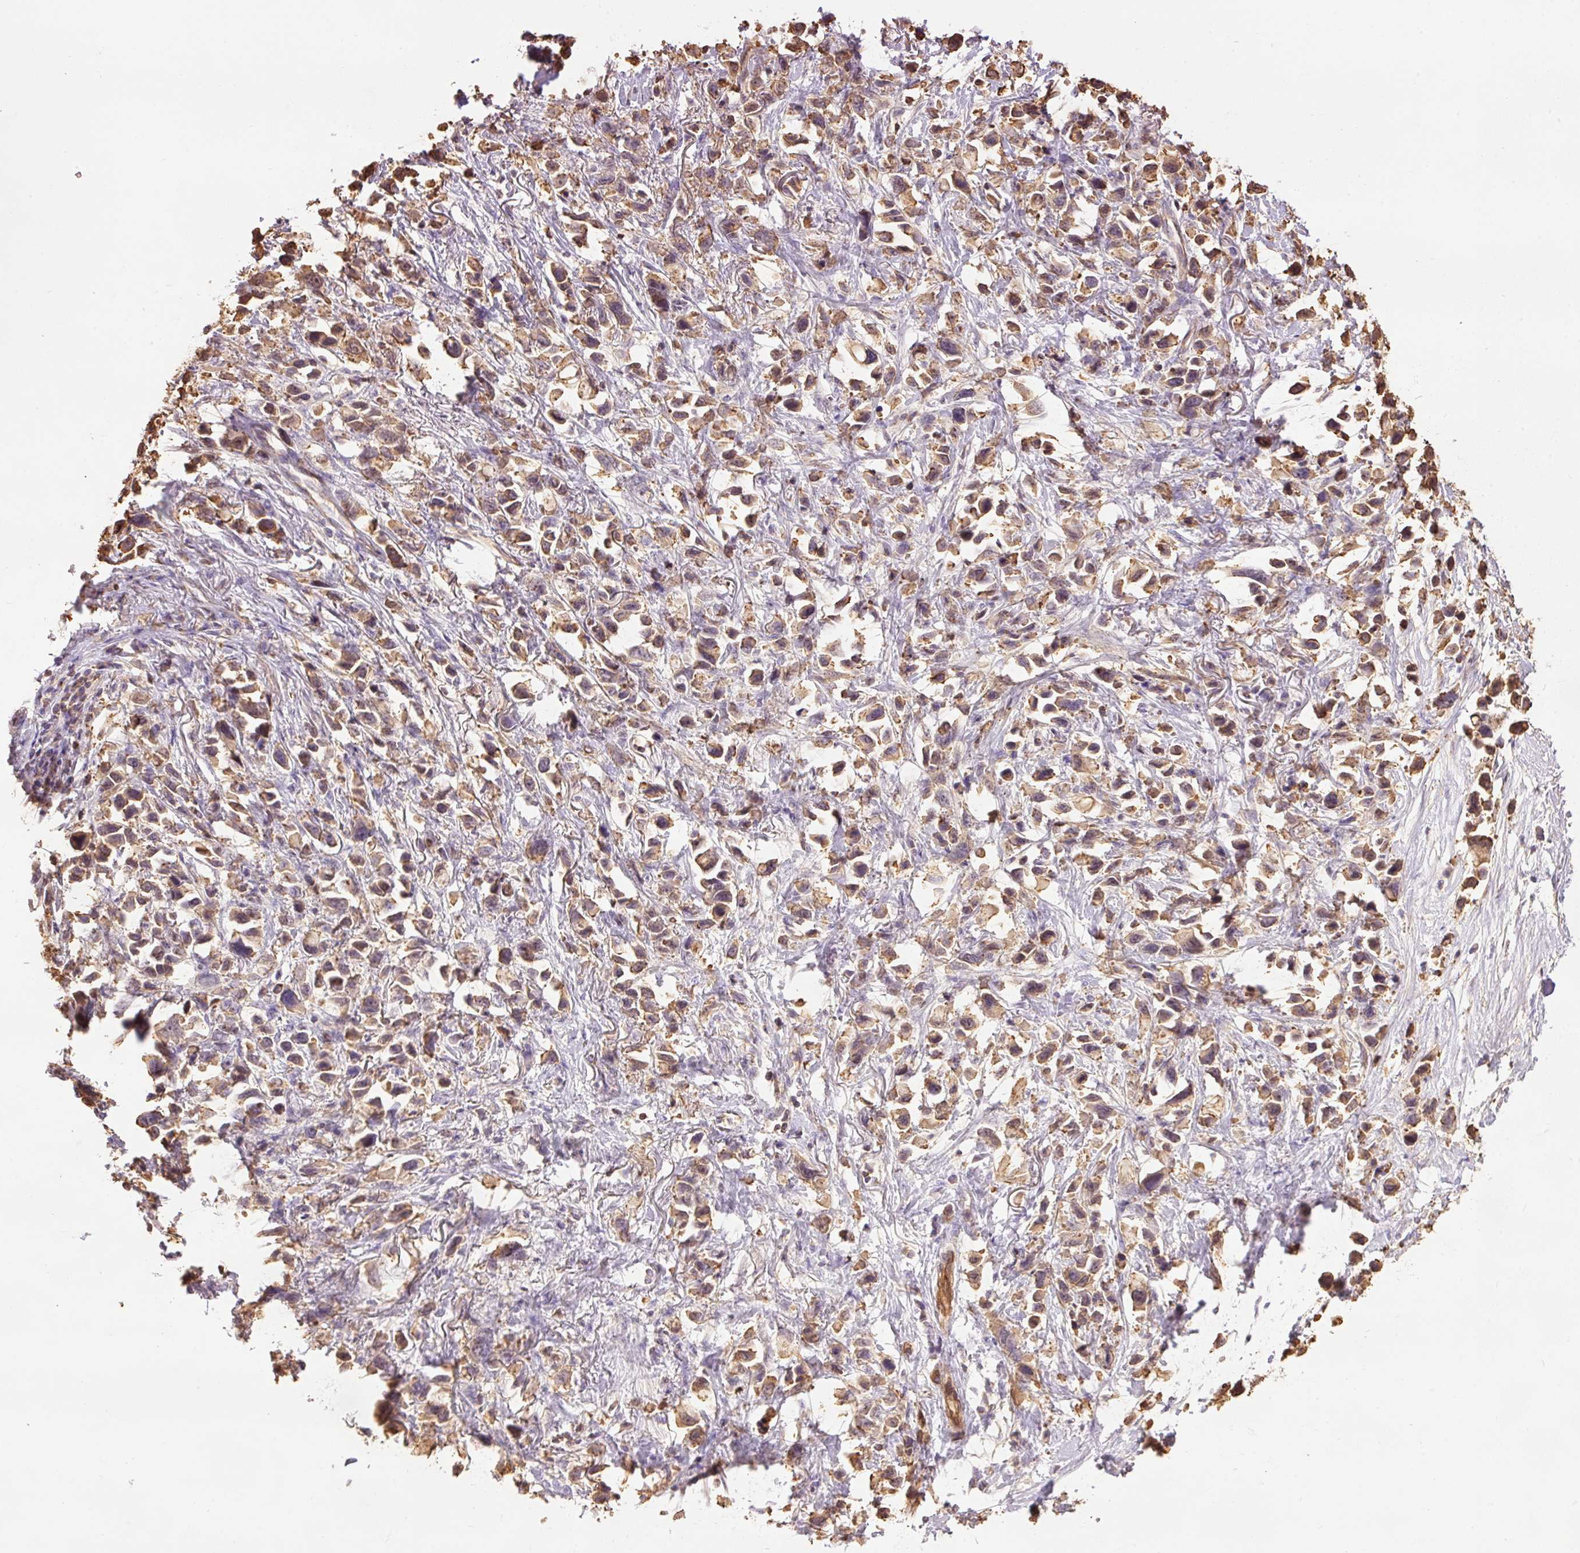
{"staining": {"intensity": "moderate", "quantity": ">75%", "location": "cytoplasmic/membranous"}, "tissue": "stomach cancer", "cell_type": "Tumor cells", "image_type": "cancer", "snomed": [{"axis": "morphology", "description": "Adenocarcinoma, NOS"}, {"axis": "topography", "description": "Stomach"}], "caption": "Human stomach cancer (adenocarcinoma) stained for a protein (brown) demonstrates moderate cytoplasmic/membranous positive expression in about >75% of tumor cells.", "gene": "PPP1R1B", "patient": {"sex": "female", "age": 81}}